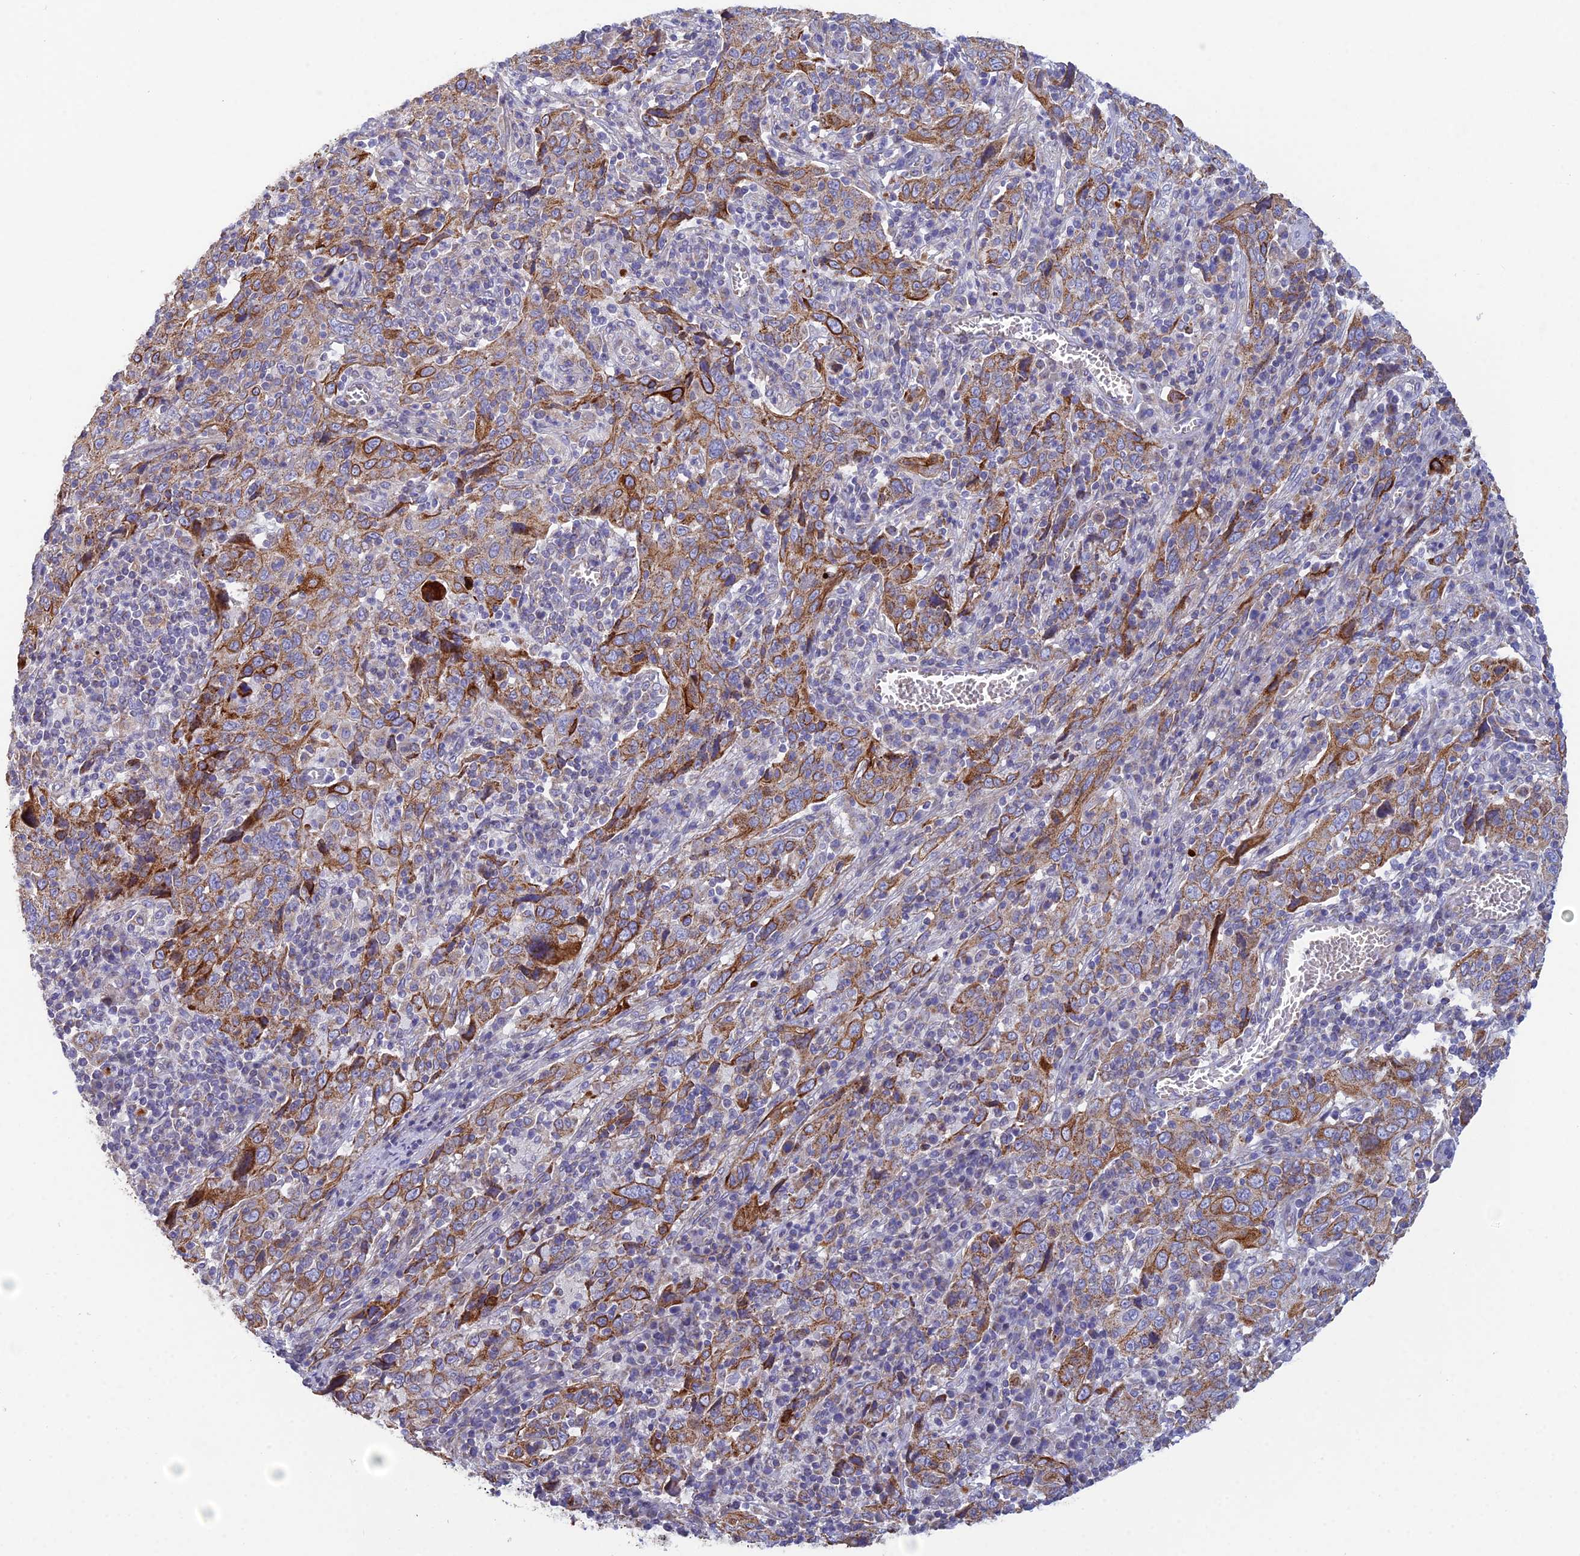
{"staining": {"intensity": "moderate", "quantity": ">75%", "location": "cytoplasmic/membranous"}, "tissue": "cervical cancer", "cell_type": "Tumor cells", "image_type": "cancer", "snomed": [{"axis": "morphology", "description": "Squamous cell carcinoma, NOS"}, {"axis": "topography", "description": "Cervix"}], "caption": "Moderate cytoplasmic/membranous protein expression is identified in about >75% of tumor cells in cervical squamous cell carcinoma. (DAB IHC with brightfield microscopy, high magnification).", "gene": "CSPG4", "patient": {"sex": "female", "age": 46}}